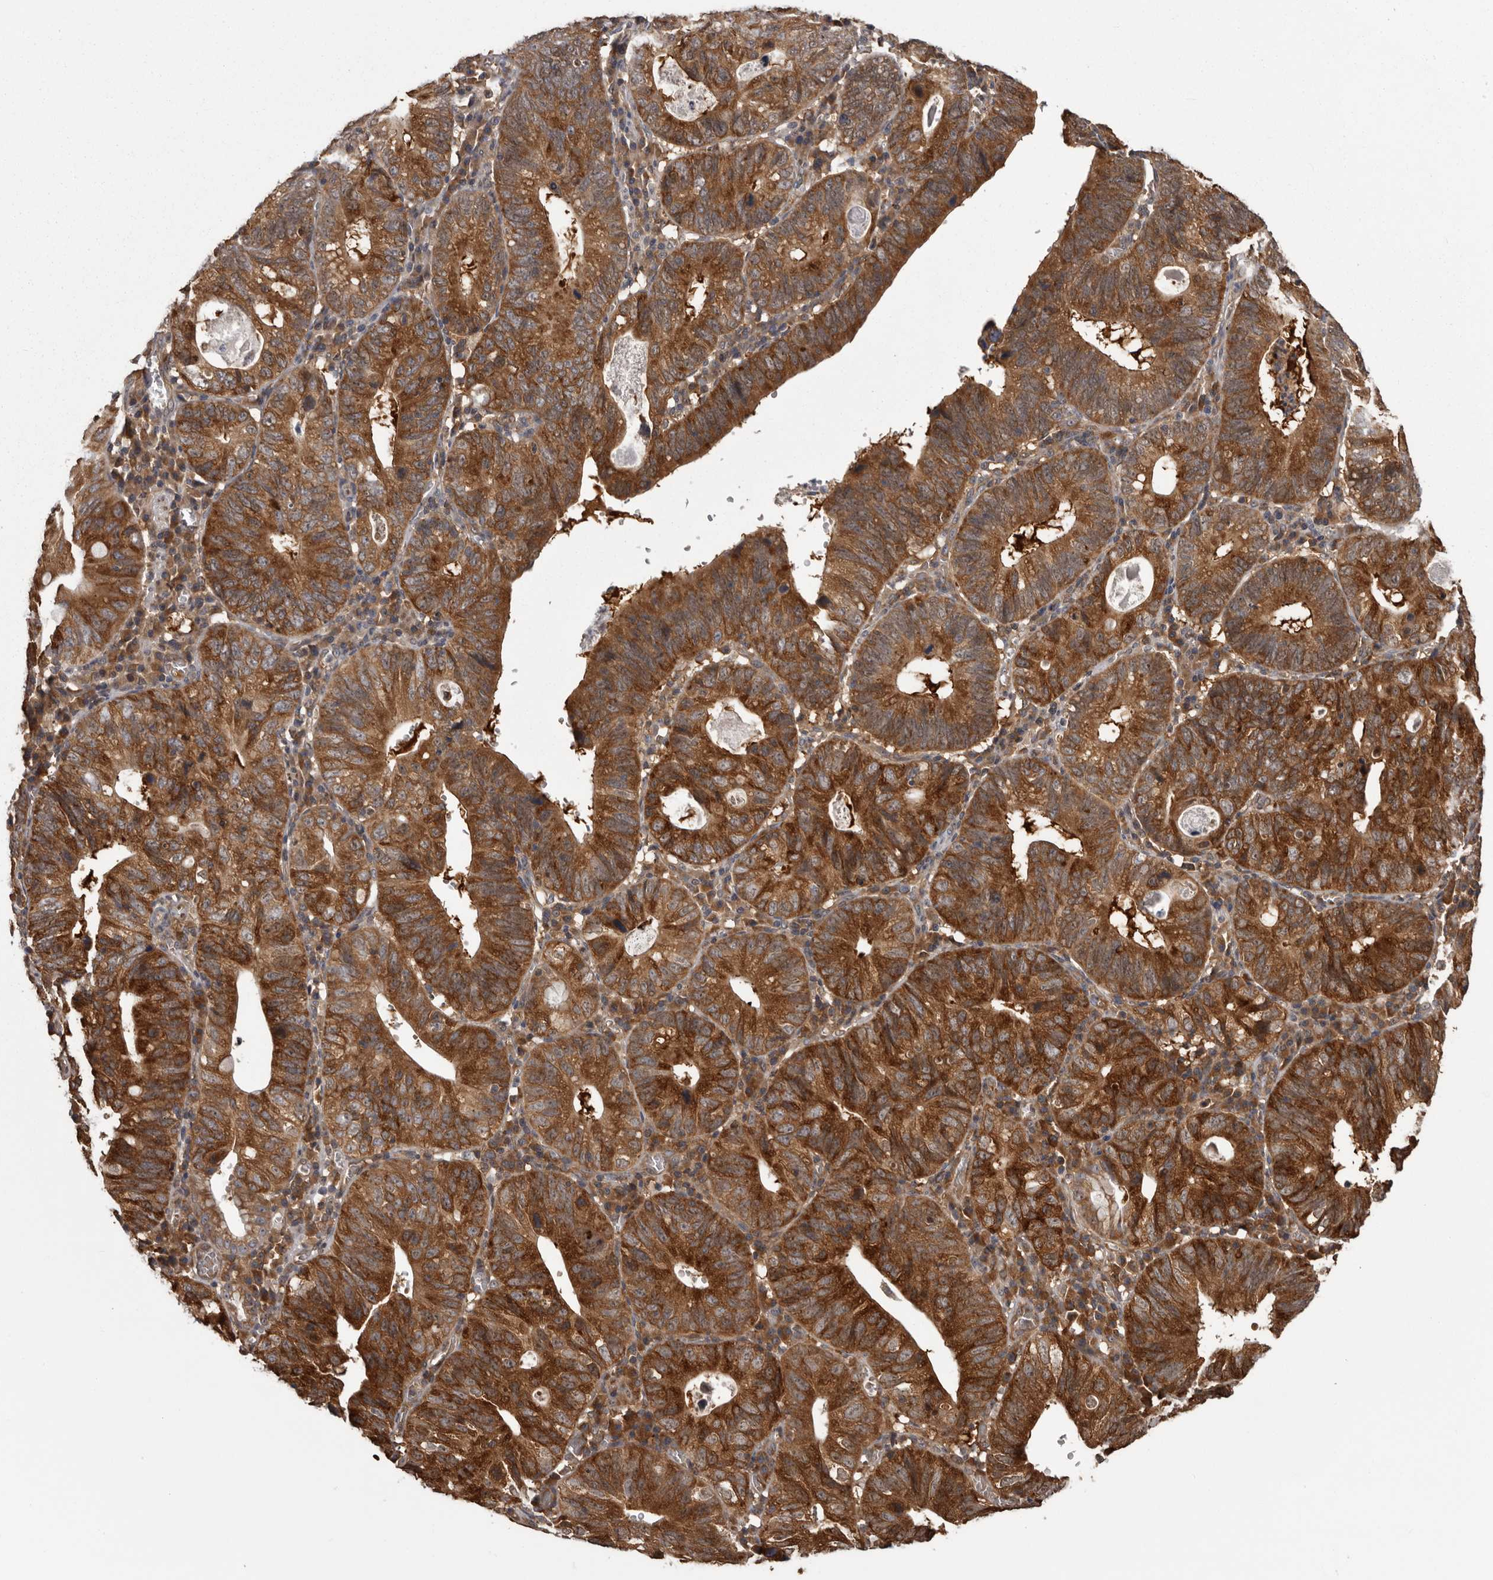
{"staining": {"intensity": "strong", "quantity": ">75%", "location": "cytoplasmic/membranous"}, "tissue": "stomach cancer", "cell_type": "Tumor cells", "image_type": "cancer", "snomed": [{"axis": "morphology", "description": "Adenocarcinoma, NOS"}, {"axis": "topography", "description": "Stomach"}], "caption": "Immunohistochemistry of human adenocarcinoma (stomach) reveals high levels of strong cytoplasmic/membranous positivity in approximately >75% of tumor cells.", "gene": "DARS1", "patient": {"sex": "male", "age": 59}}